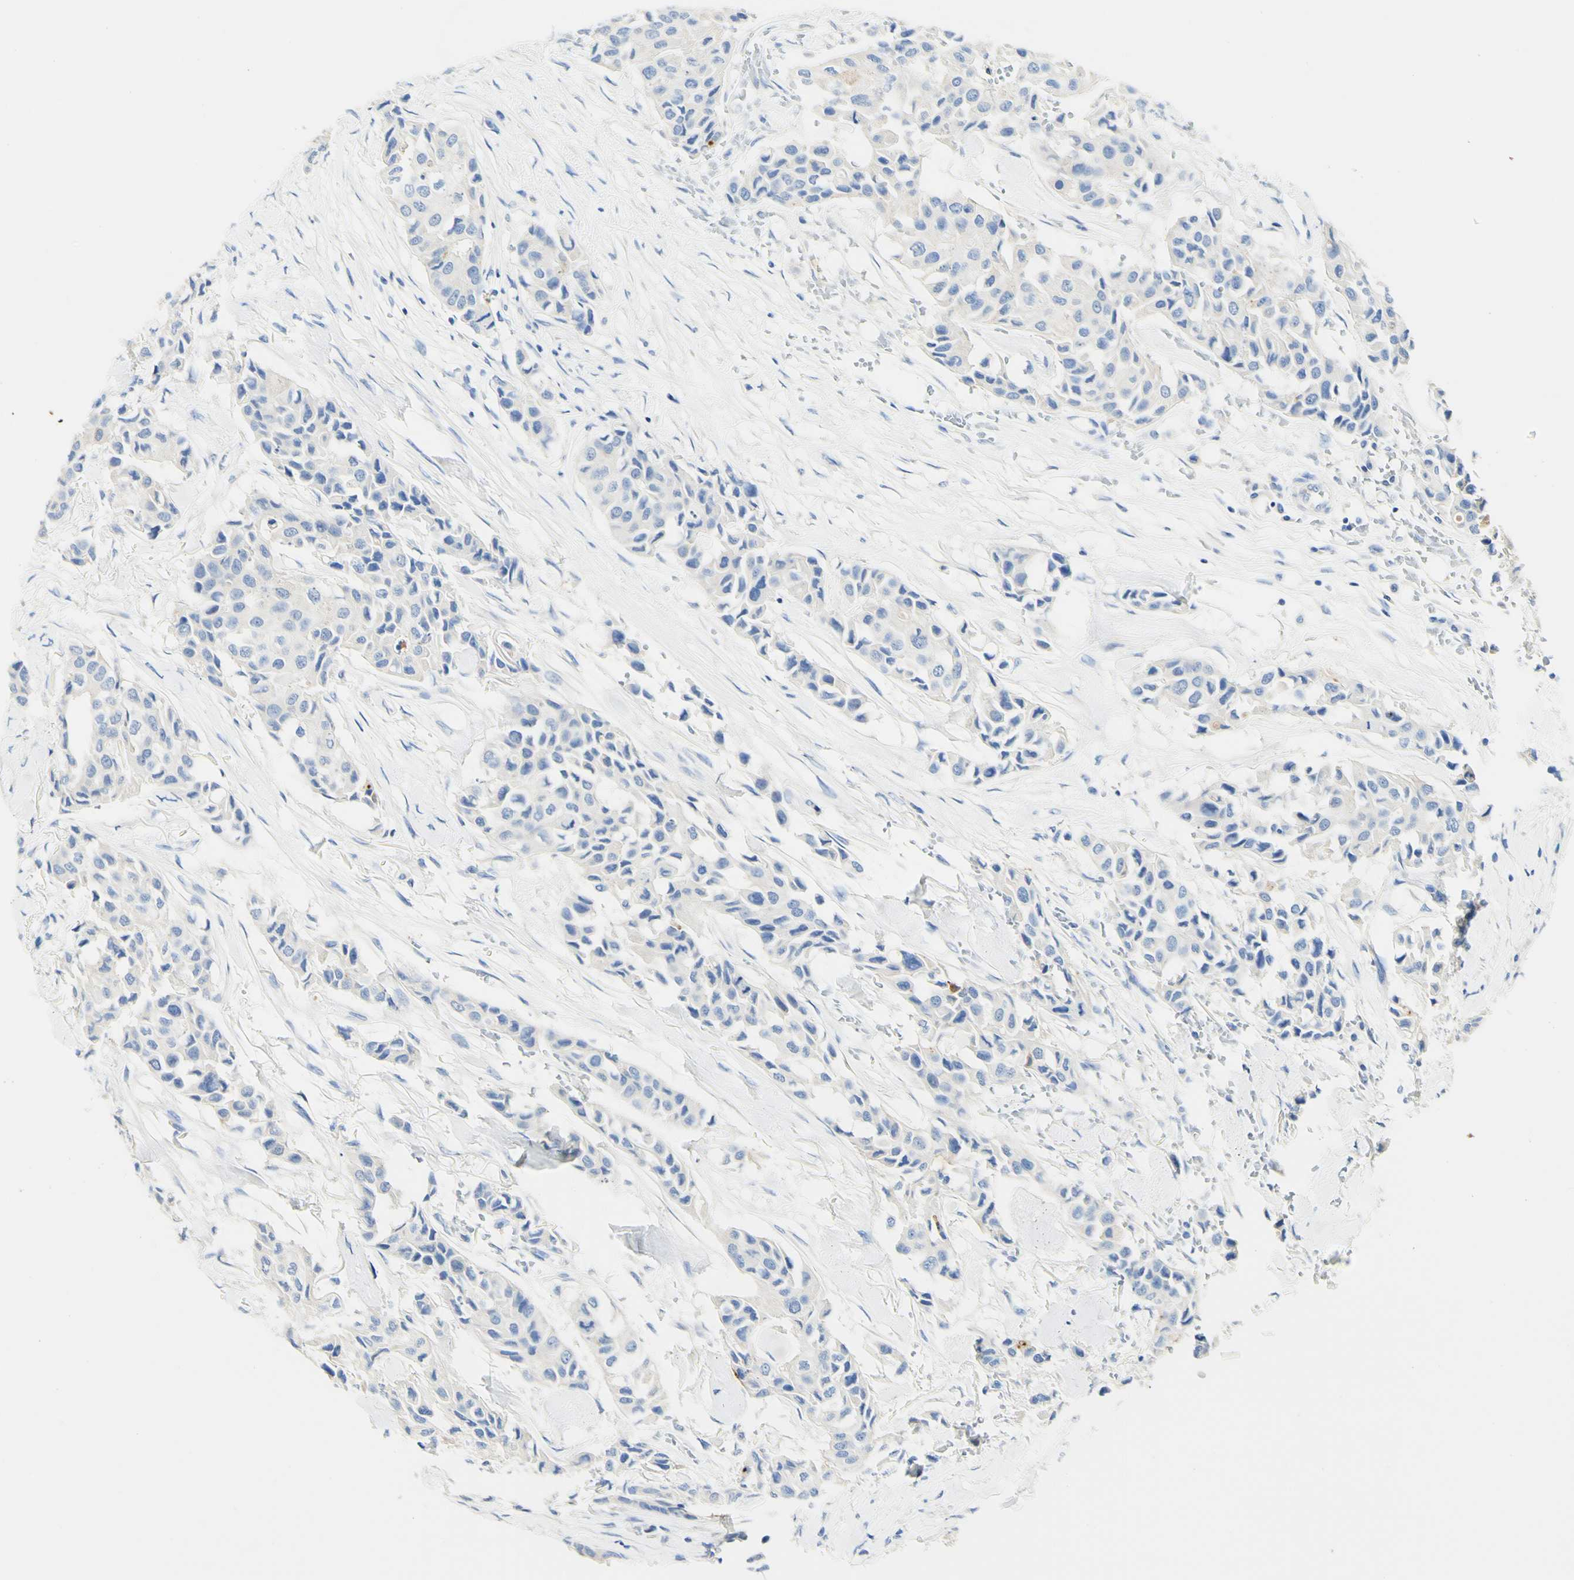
{"staining": {"intensity": "negative", "quantity": "none", "location": "none"}, "tissue": "breast cancer", "cell_type": "Tumor cells", "image_type": "cancer", "snomed": [{"axis": "morphology", "description": "Duct carcinoma"}, {"axis": "topography", "description": "Breast"}], "caption": "Breast cancer was stained to show a protein in brown. There is no significant positivity in tumor cells.", "gene": "PIGR", "patient": {"sex": "female", "age": 80}}